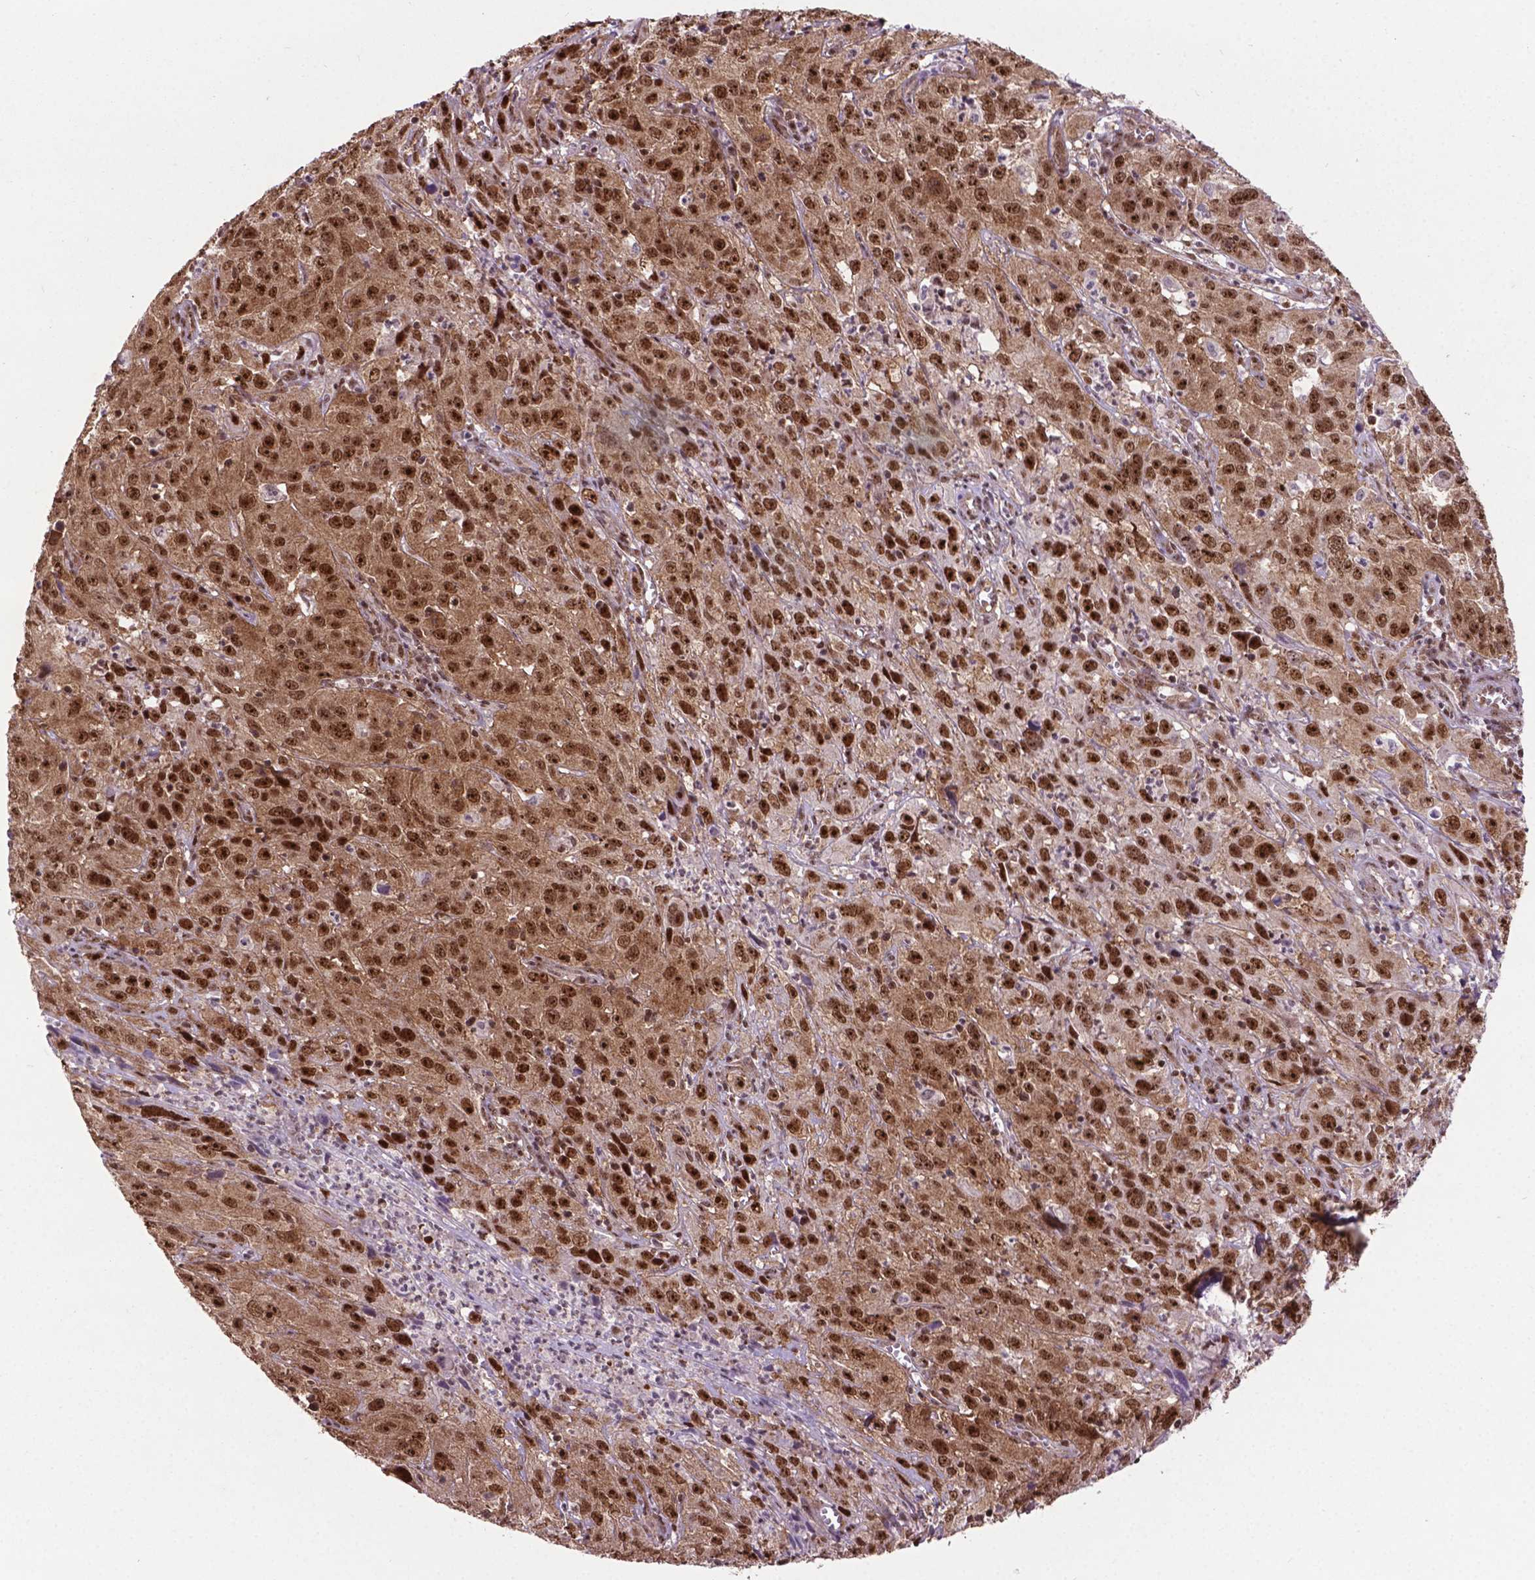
{"staining": {"intensity": "strong", "quantity": ">75%", "location": "cytoplasmic/membranous,nuclear"}, "tissue": "cervical cancer", "cell_type": "Tumor cells", "image_type": "cancer", "snomed": [{"axis": "morphology", "description": "Squamous cell carcinoma, NOS"}, {"axis": "topography", "description": "Cervix"}], "caption": "Immunohistochemistry (IHC) photomicrograph of cervical cancer stained for a protein (brown), which reveals high levels of strong cytoplasmic/membranous and nuclear staining in approximately >75% of tumor cells.", "gene": "CSNK2A1", "patient": {"sex": "female", "age": 32}}